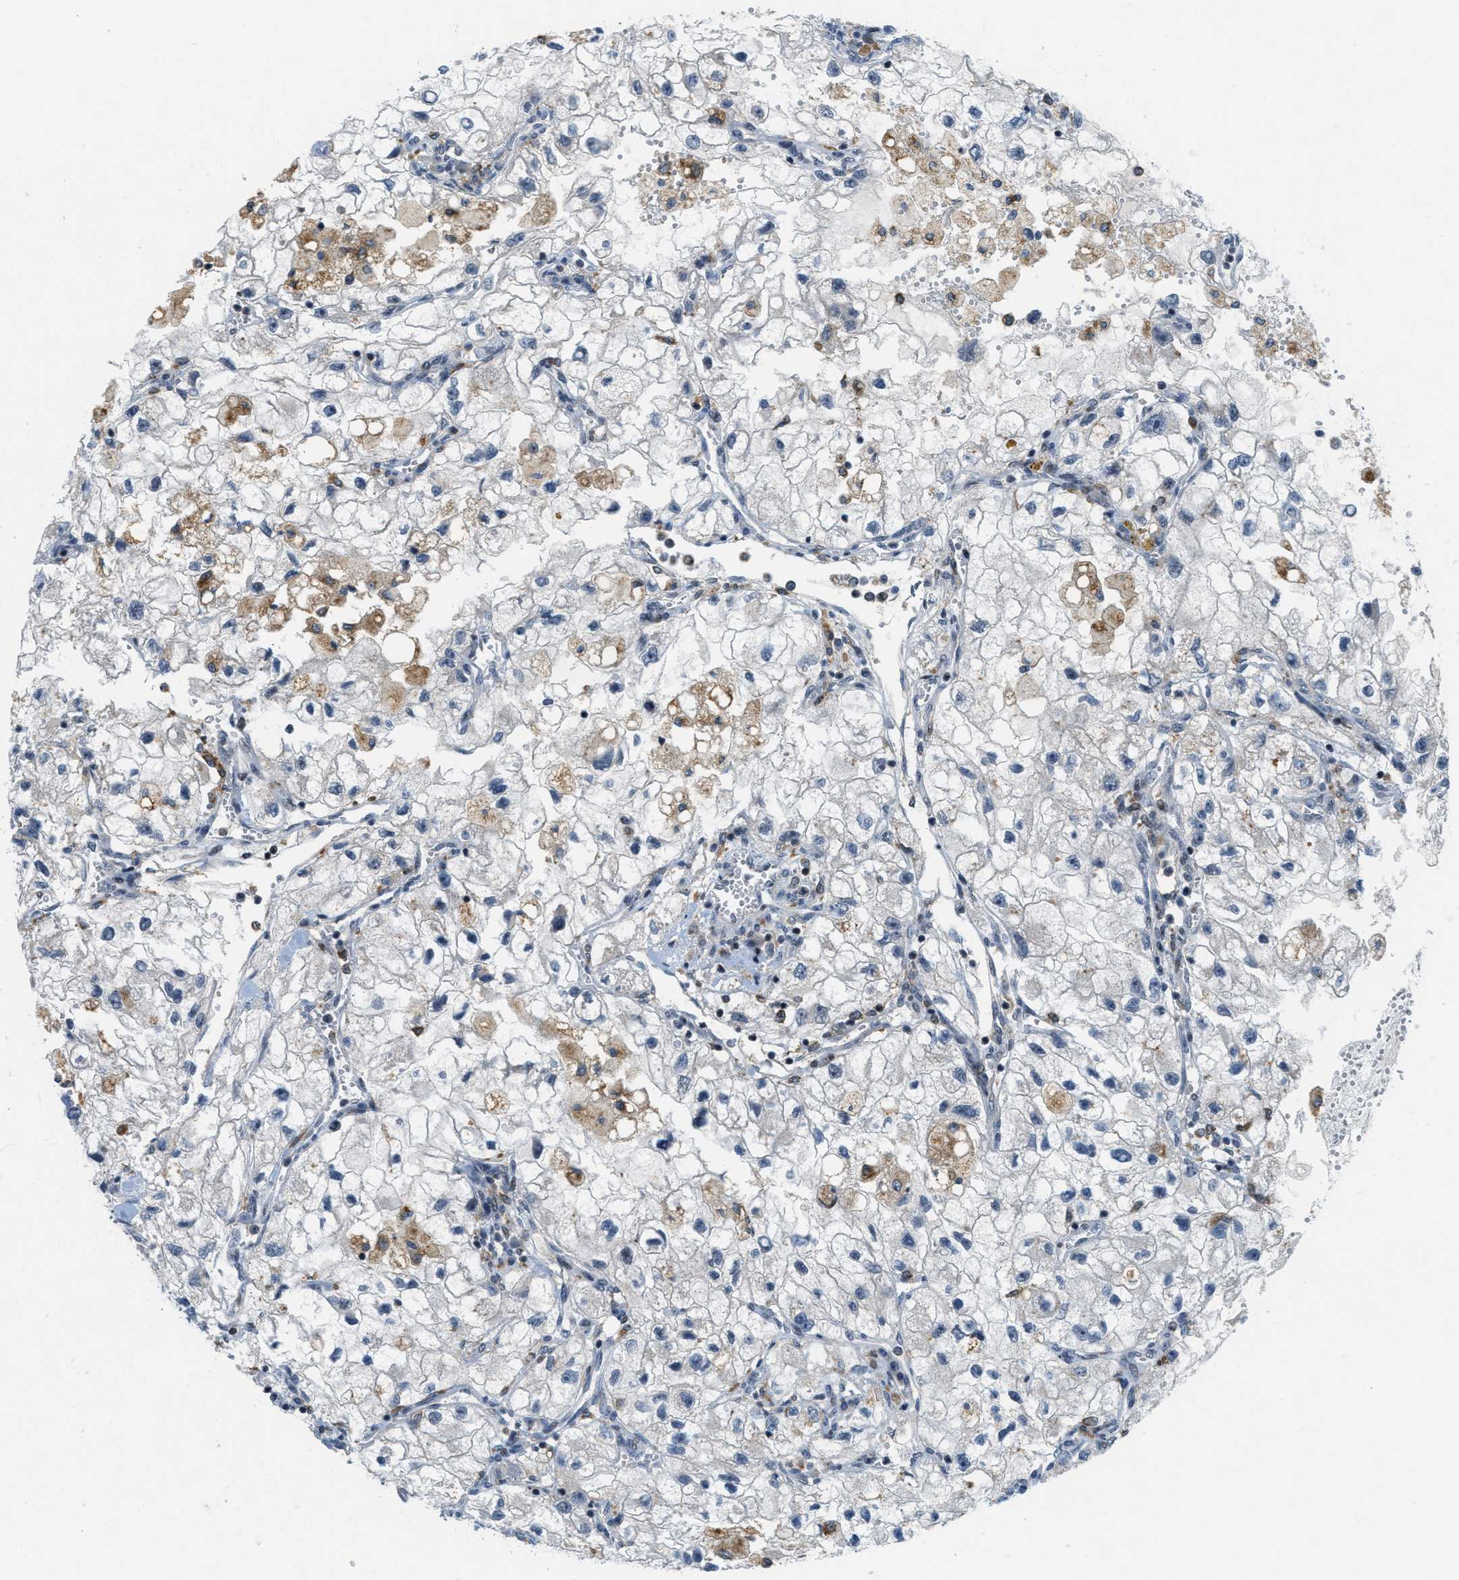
{"staining": {"intensity": "negative", "quantity": "none", "location": "none"}, "tissue": "renal cancer", "cell_type": "Tumor cells", "image_type": "cancer", "snomed": [{"axis": "morphology", "description": "Adenocarcinoma, NOS"}, {"axis": "topography", "description": "Kidney"}], "caption": "Histopathology image shows no protein expression in tumor cells of adenocarcinoma (renal) tissue.", "gene": "ING1", "patient": {"sex": "female", "age": 70}}